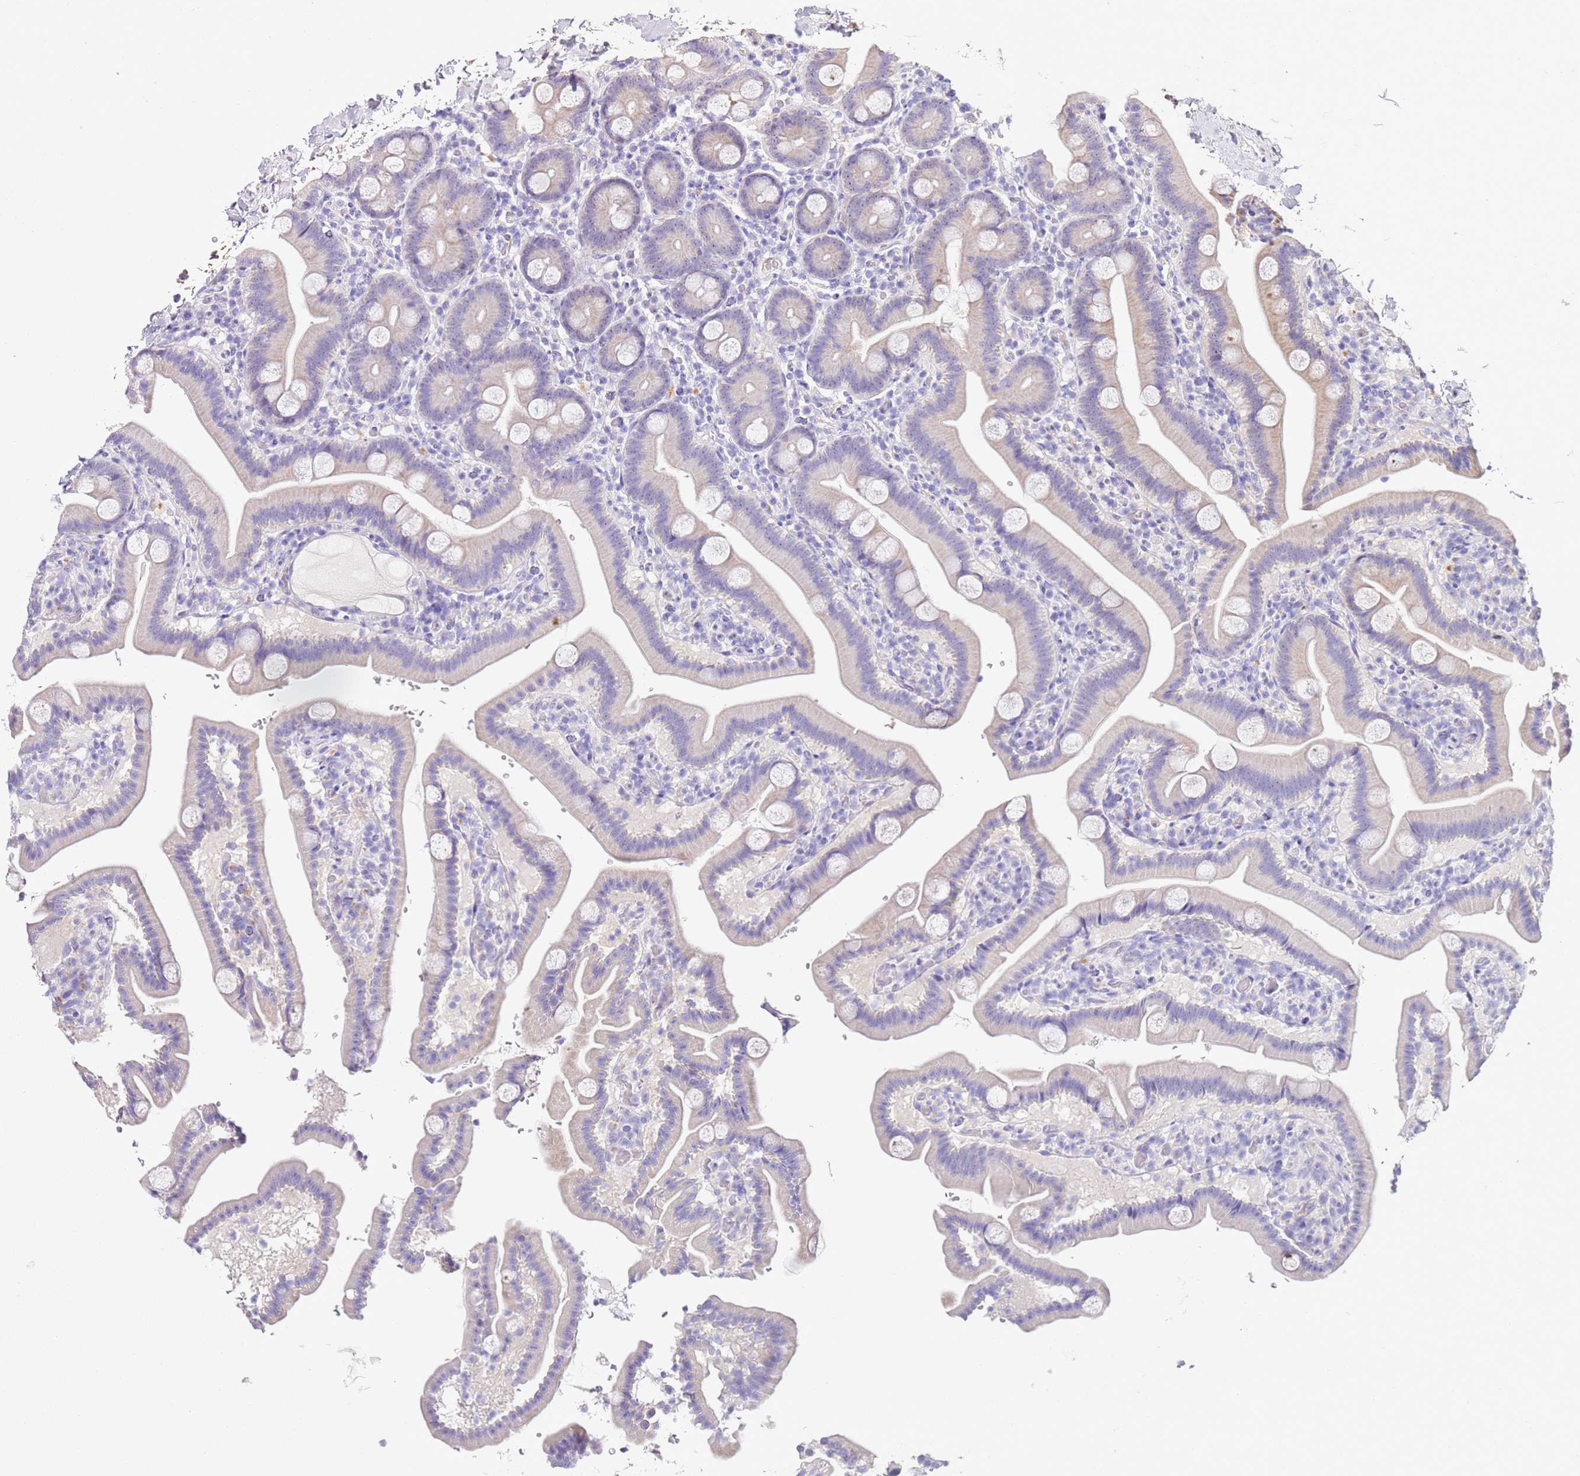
{"staining": {"intensity": "moderate", "quantity": "25%-75%", "location": "cytoplasmic/membranous"}, "tissue": "duodenum", "cell_type": "Glandular cells", "image_type": "normal", "snomed": [{"axis": "morphology", "description": "Normal tissue, NOS"}, {"axis": "topography", "description": "Duodenum"}], "caption": "Moderate cytoplasmic/membranous expression is present in about 25%-75% of glandular cells in normal duodenum. (Brightfield microscopy of DAB IHC at high magnification).", "gene": "HGD", "patient": {"sex": "male", "age": 55}}